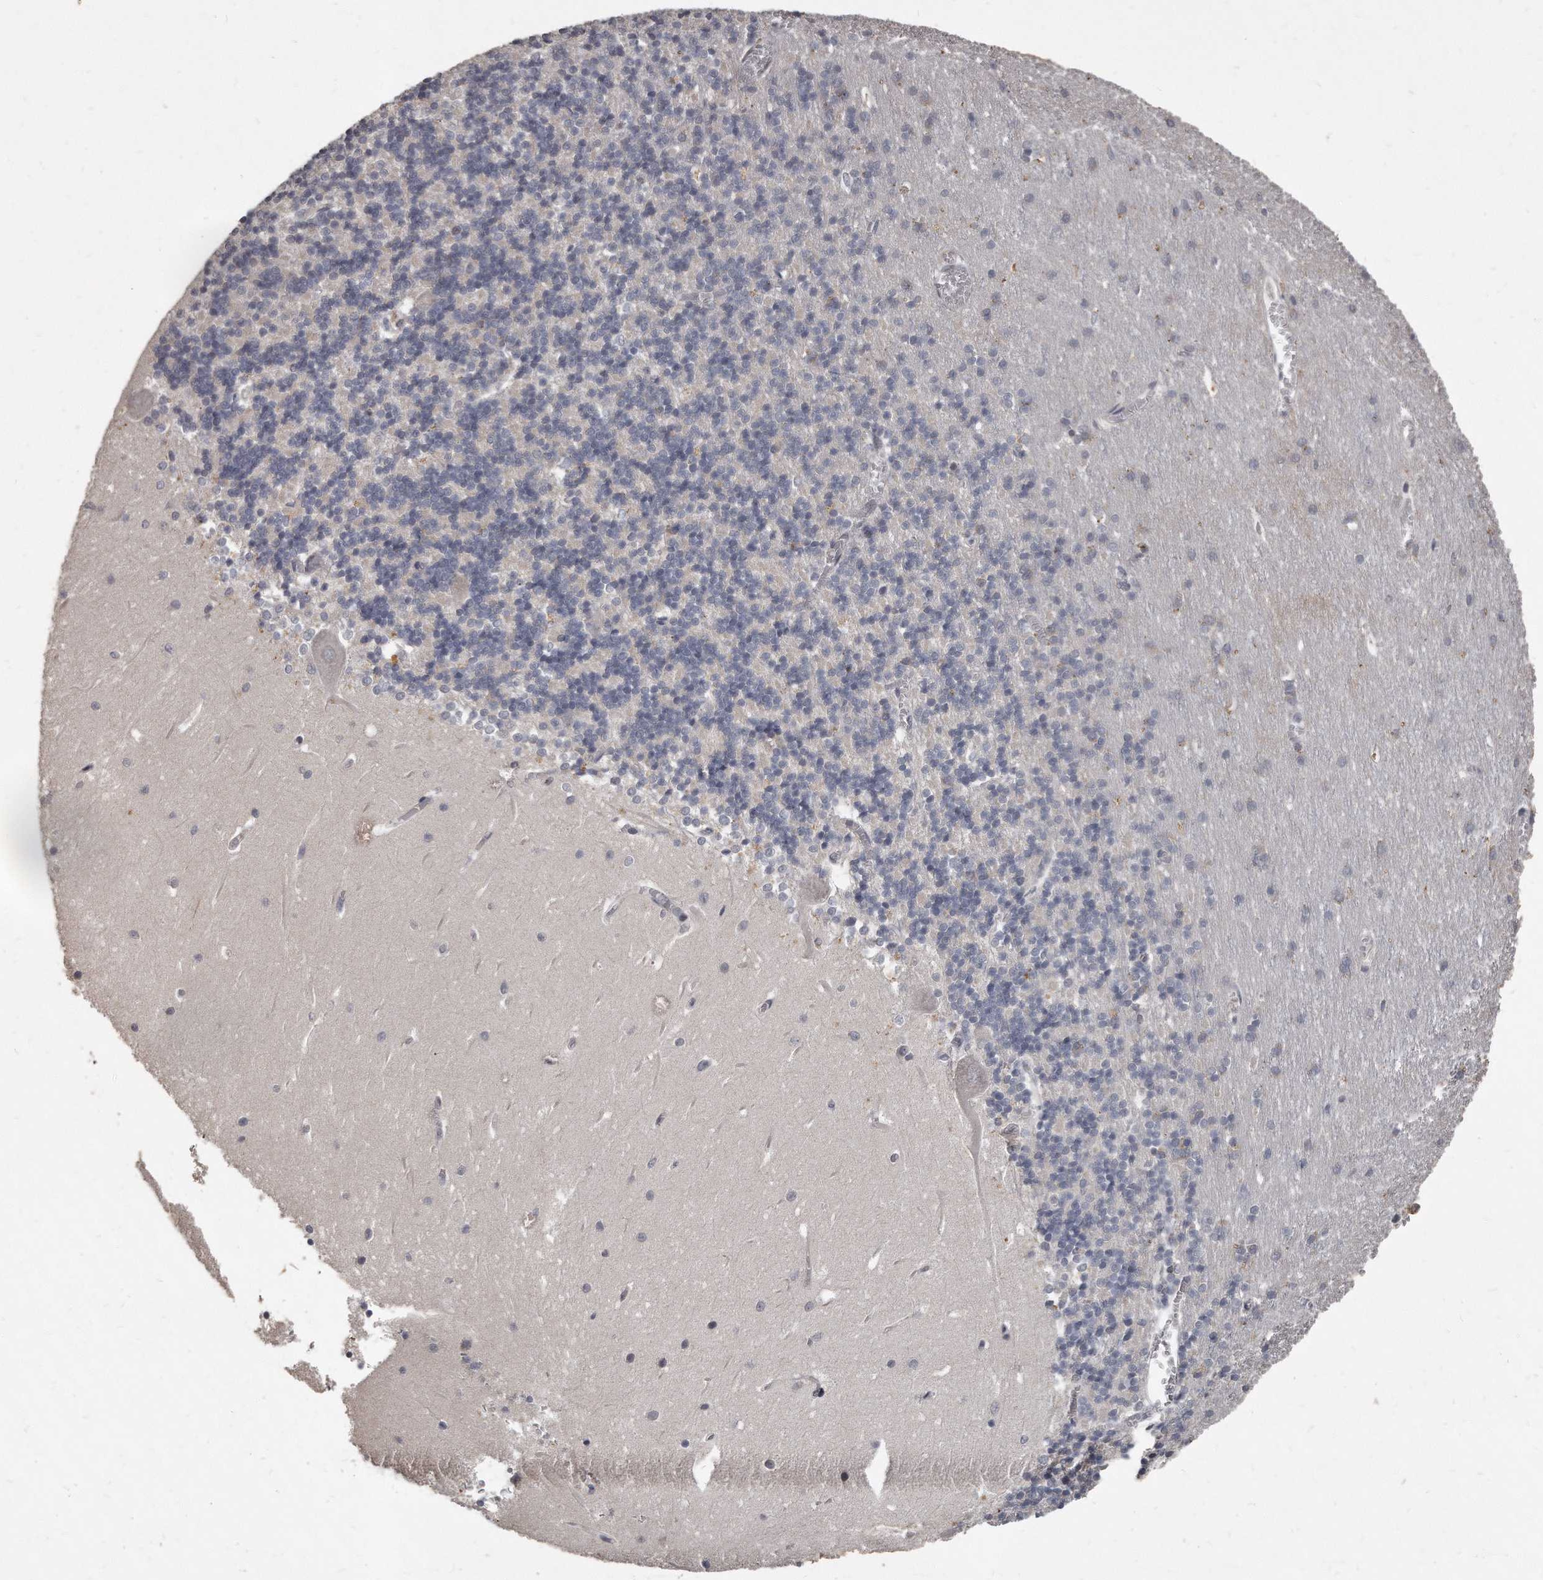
{"staining": {"intensity": "weak", "quantity": "<25%", "location": "cytoplasmic/membranous"}, "tissue": "cerebellum", "cell_type": "Cells in granular layer", "image_type": "normal", "snomed": [{"axis": "morphology", "description": "Normal tissue, NOS"}, {"axis": "topography", "description": "Cerebellum"}], "caption": "Immunohistochemical staining of normal cerebellum displays no significant expression in cells in granular layer.", "gene": "GCH1", "patient": {"sex": "male", "age": 37}}